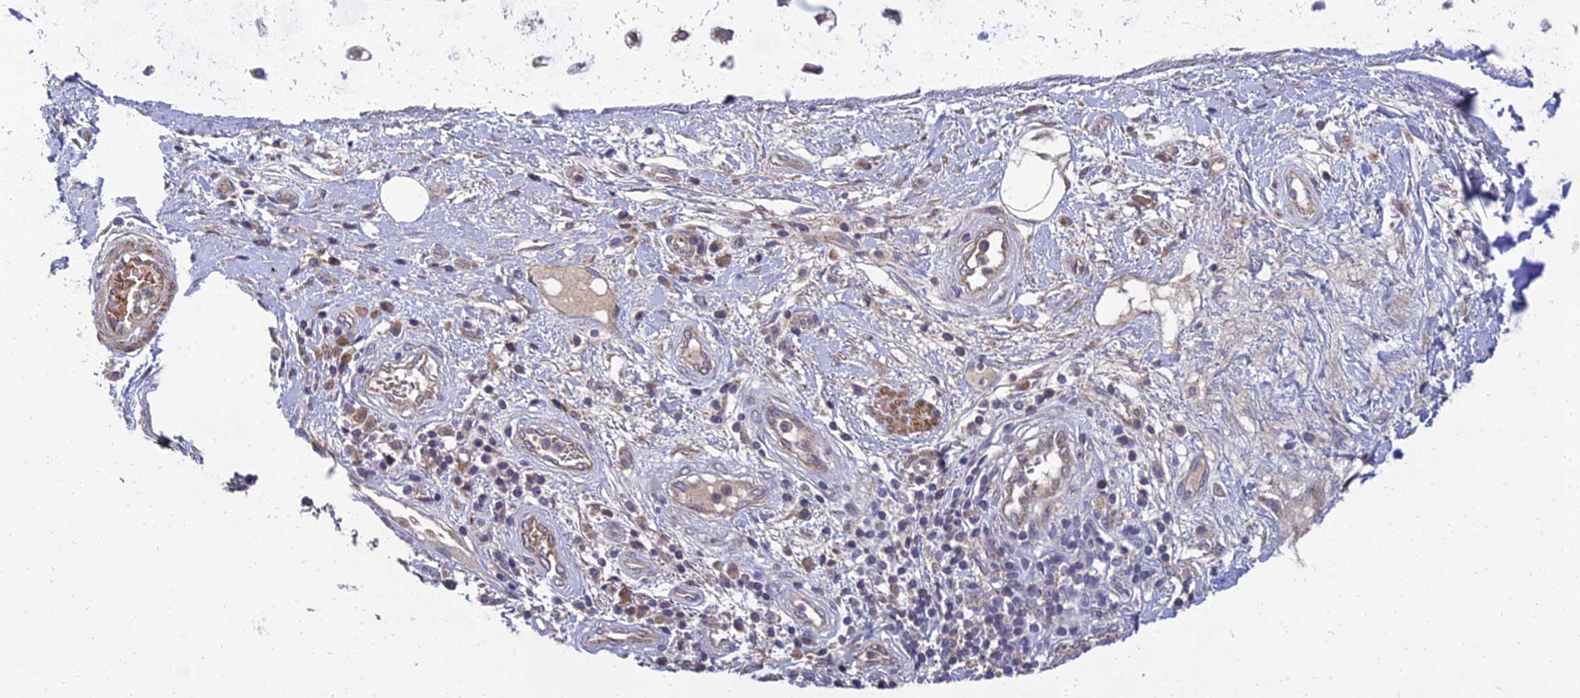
{"staining": {"intensity": "weak", "quantity": "25%-75%", "location": "cytoplasmic/membranous"}, "tissue": "soft tissue", "cell_type": "Fibroblasts", "image_type": "normal", "snomed": [{"axis": "morphology", "description": "Normal tissue, NOS"}, {"axis": "morphology", "description": "Squamous cell carcinoma, NOS"}, {"axis": "topography", "description": "Bronchus"}, {"axis": "topography", "description": "Lung"}], "caption": "IHC of normal human soft tissue demonstrates low levels of weak cytoplasmic/membranous expression in about 25%-75% of fibroblasts.", "gene": "NPY", "patient": {"sex": "male", "age": 64}}